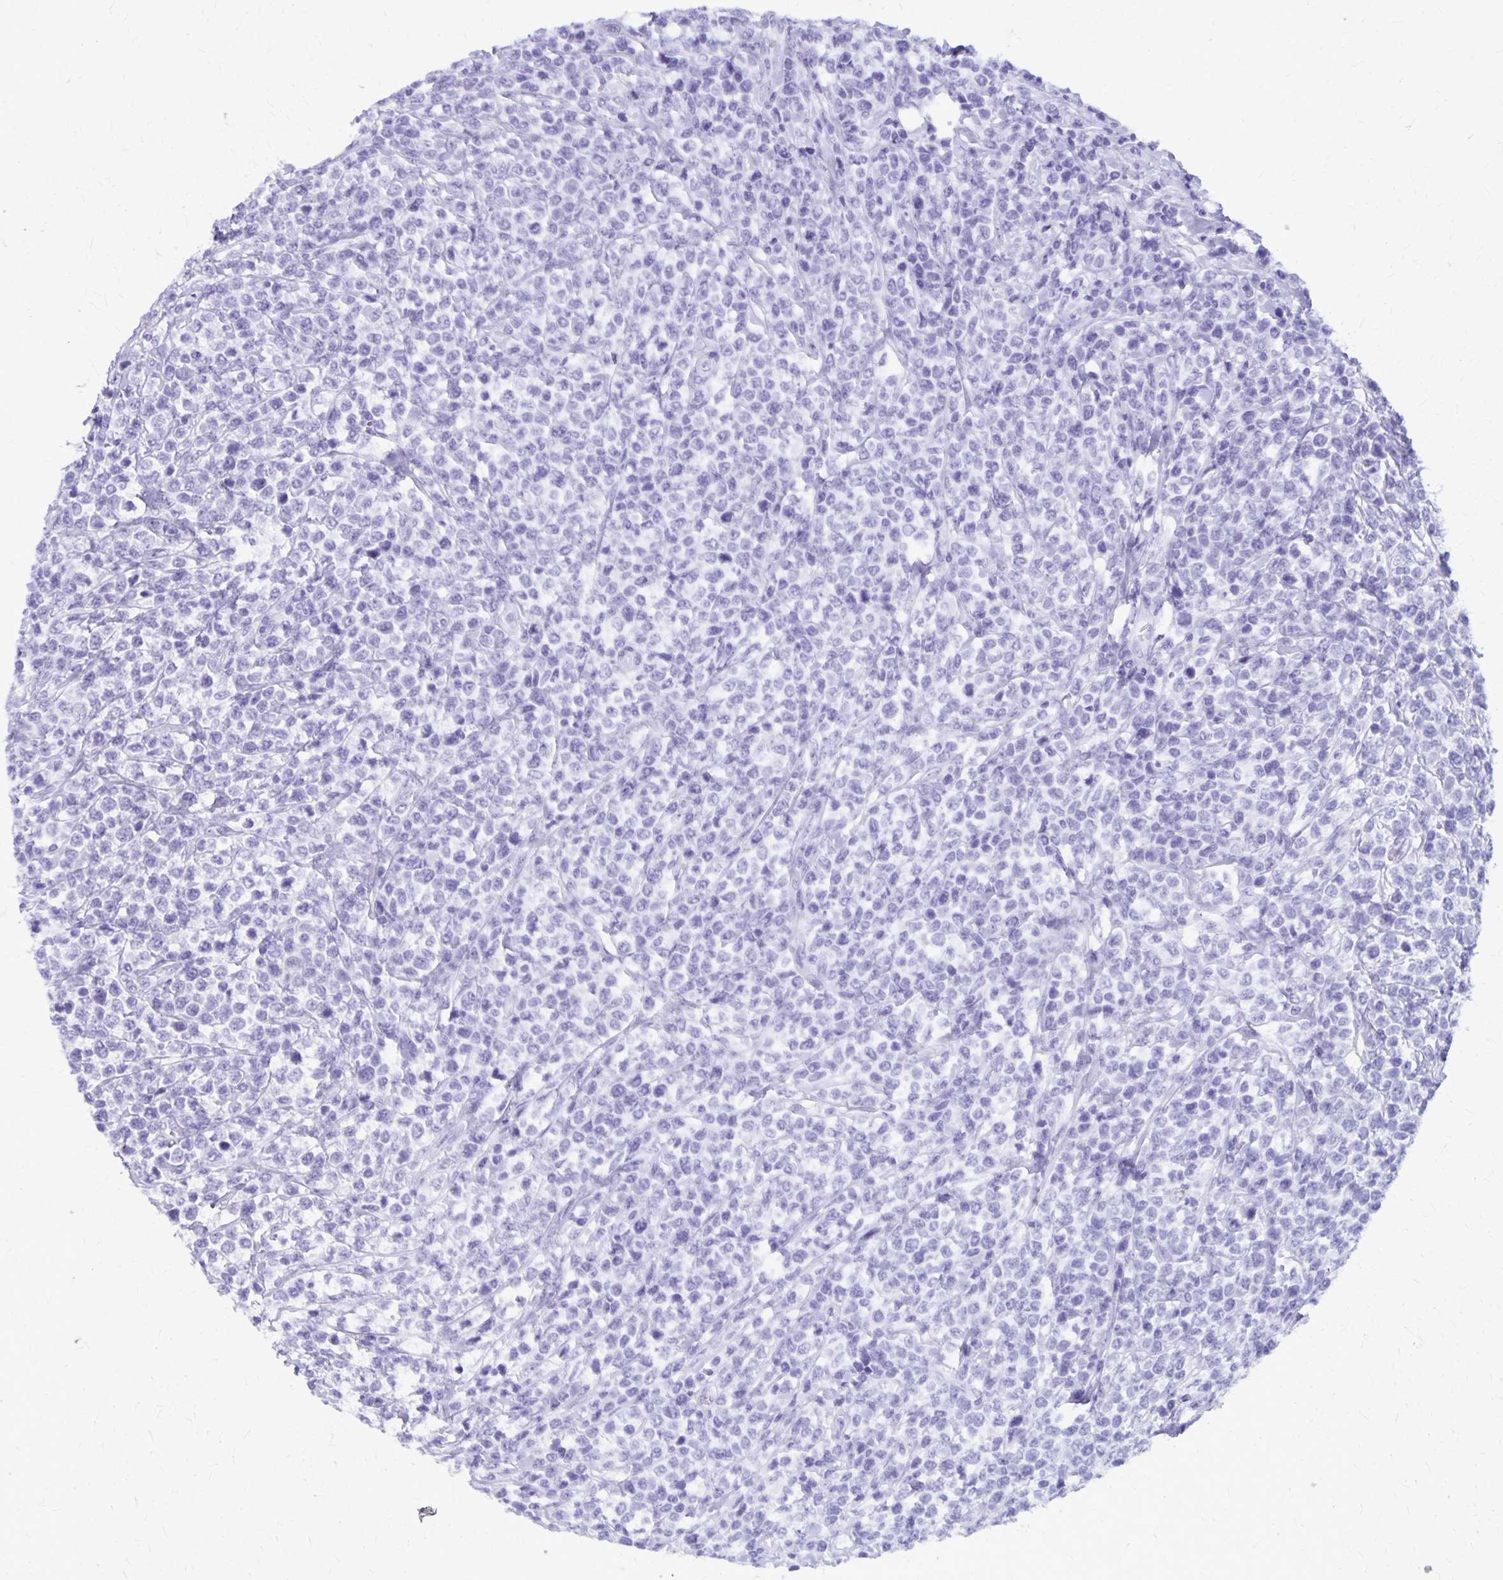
{"staining": {"intensity": "negative", "quantity": "none", "location": "none"}, "tissue": "lymphoma", "cell_type": "Tumor cells", "image_type": "cancer", "snomed": [{"axis": "morphology", "description": "Malignant lymphoma, non-Hodgkin's type, High grade"}, {"axis": "topography", "description": "Soft tissue"}], "caption": "The immunohistochemistry (IHC) micrograph has no significant expression in tumor cells of lymphoma tissue. Brightfield microscopy of immunohistochemistry (IHC) stained with DAB (3,3'-diaminobenzidine) (brown) and hematoxylin (blue), captured at high magnification.", "gene": "DEFA5", "patient": {"sex": "female", "age": 56}}